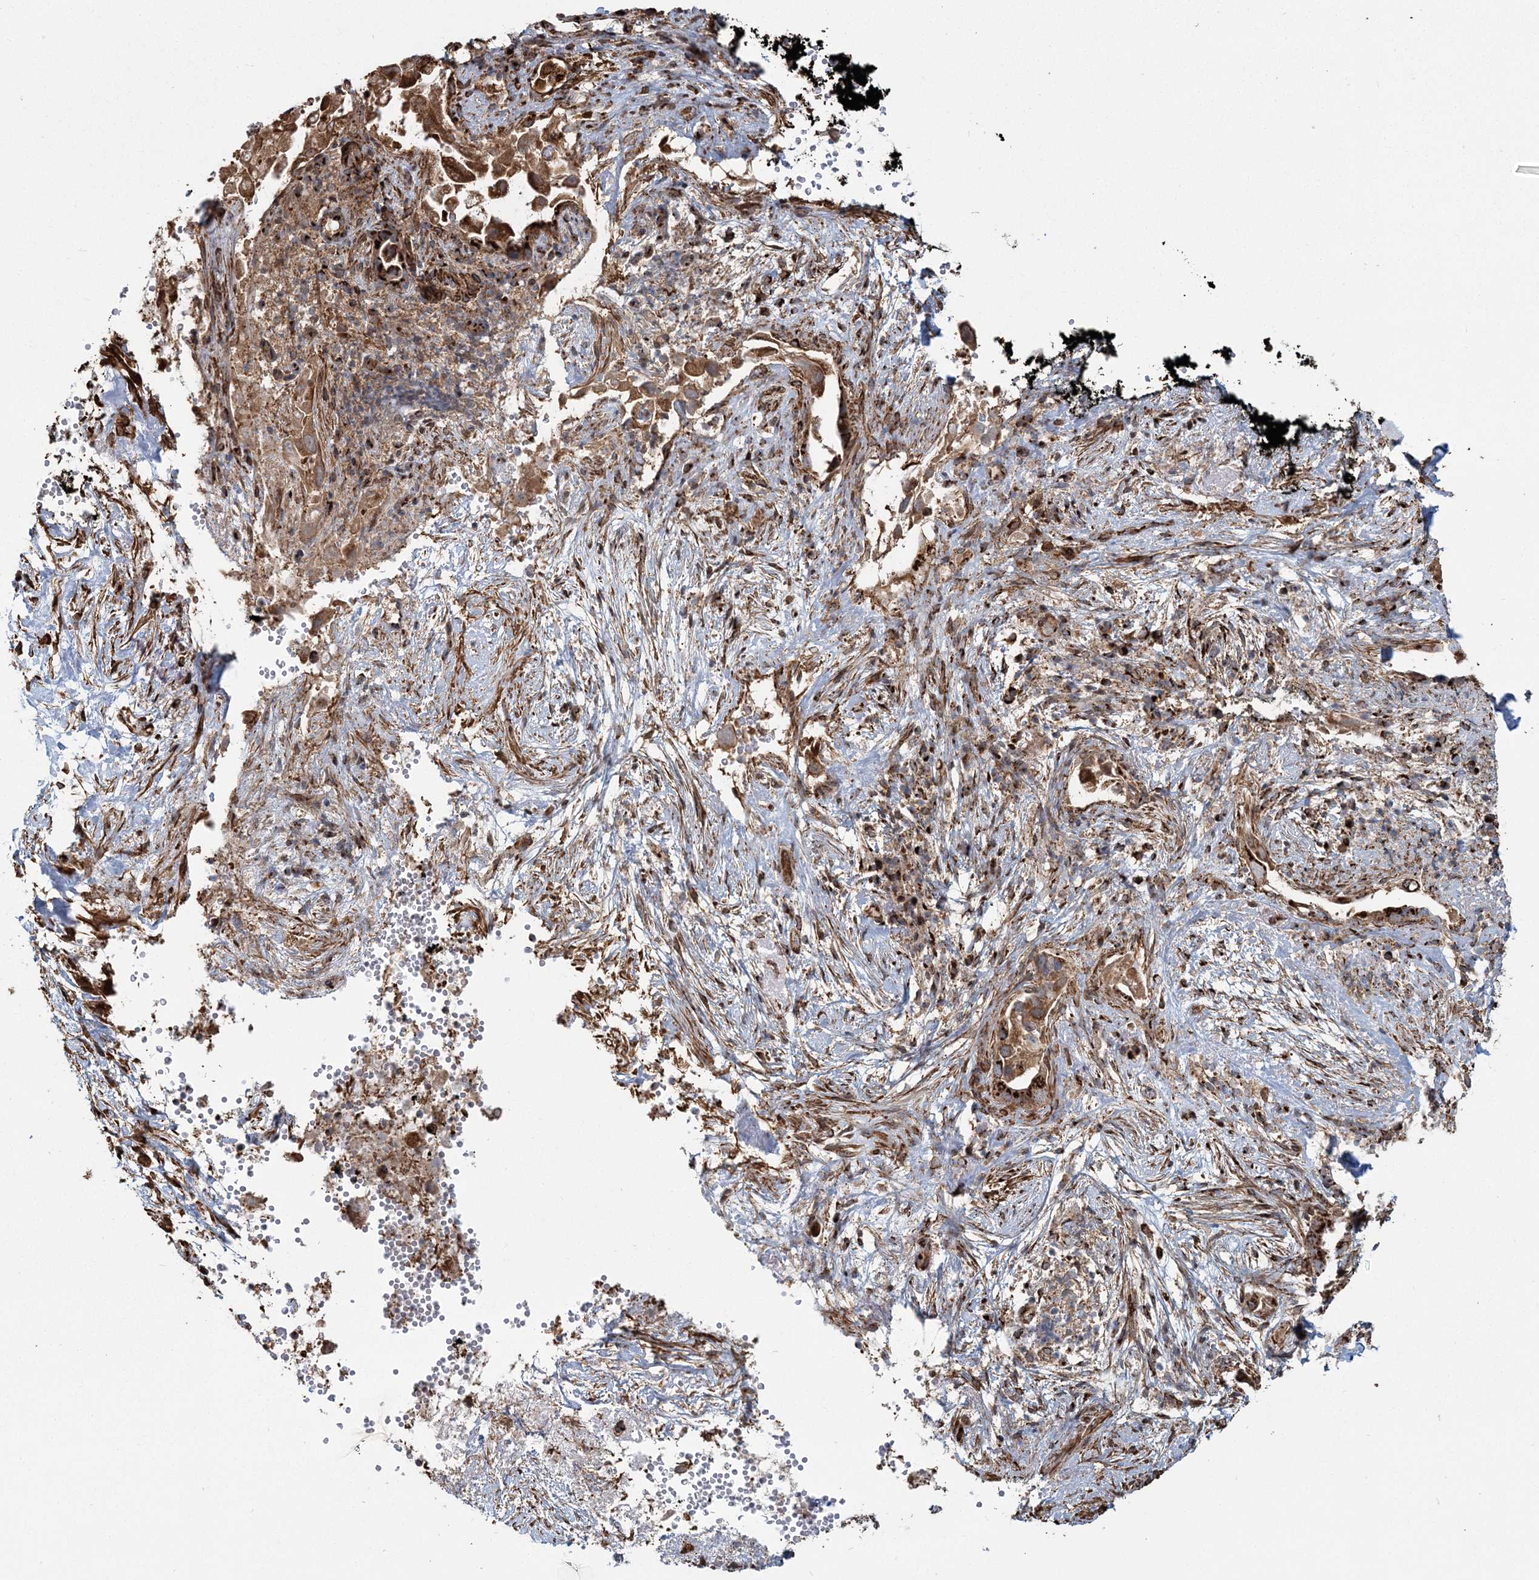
{"staining": {"intensity": "moderate", "quantity": ">75%", "location": "cytoplasmic/membranous"}, "tissue": "pancreatic cancer", "cell_type": "Tumor cells", "image_type": "cancer", "snomed": [{"axis": "morphology", "description": "Inflammation, NOS"}, {"axis": "morphology", "description": "Adenocarcinoma, NOS"}, {"axis": "topography", "description": "Pancreas"}], "caption": "Immunohistochemistry (IHC) staining of pancreatic cancer, which displays medium levels of moderate cytoplasmic/membranous staining in approximately >75% of tumor cells indicating moderate cytoplasmic/membranous protein staining. The staining was performed using DAB (brown) for protein detection and nuclei were counterstained in hematoxylin (blue).", "gene": "TRAF3IP2", "patient": {"sex": "female", "age": 56}}